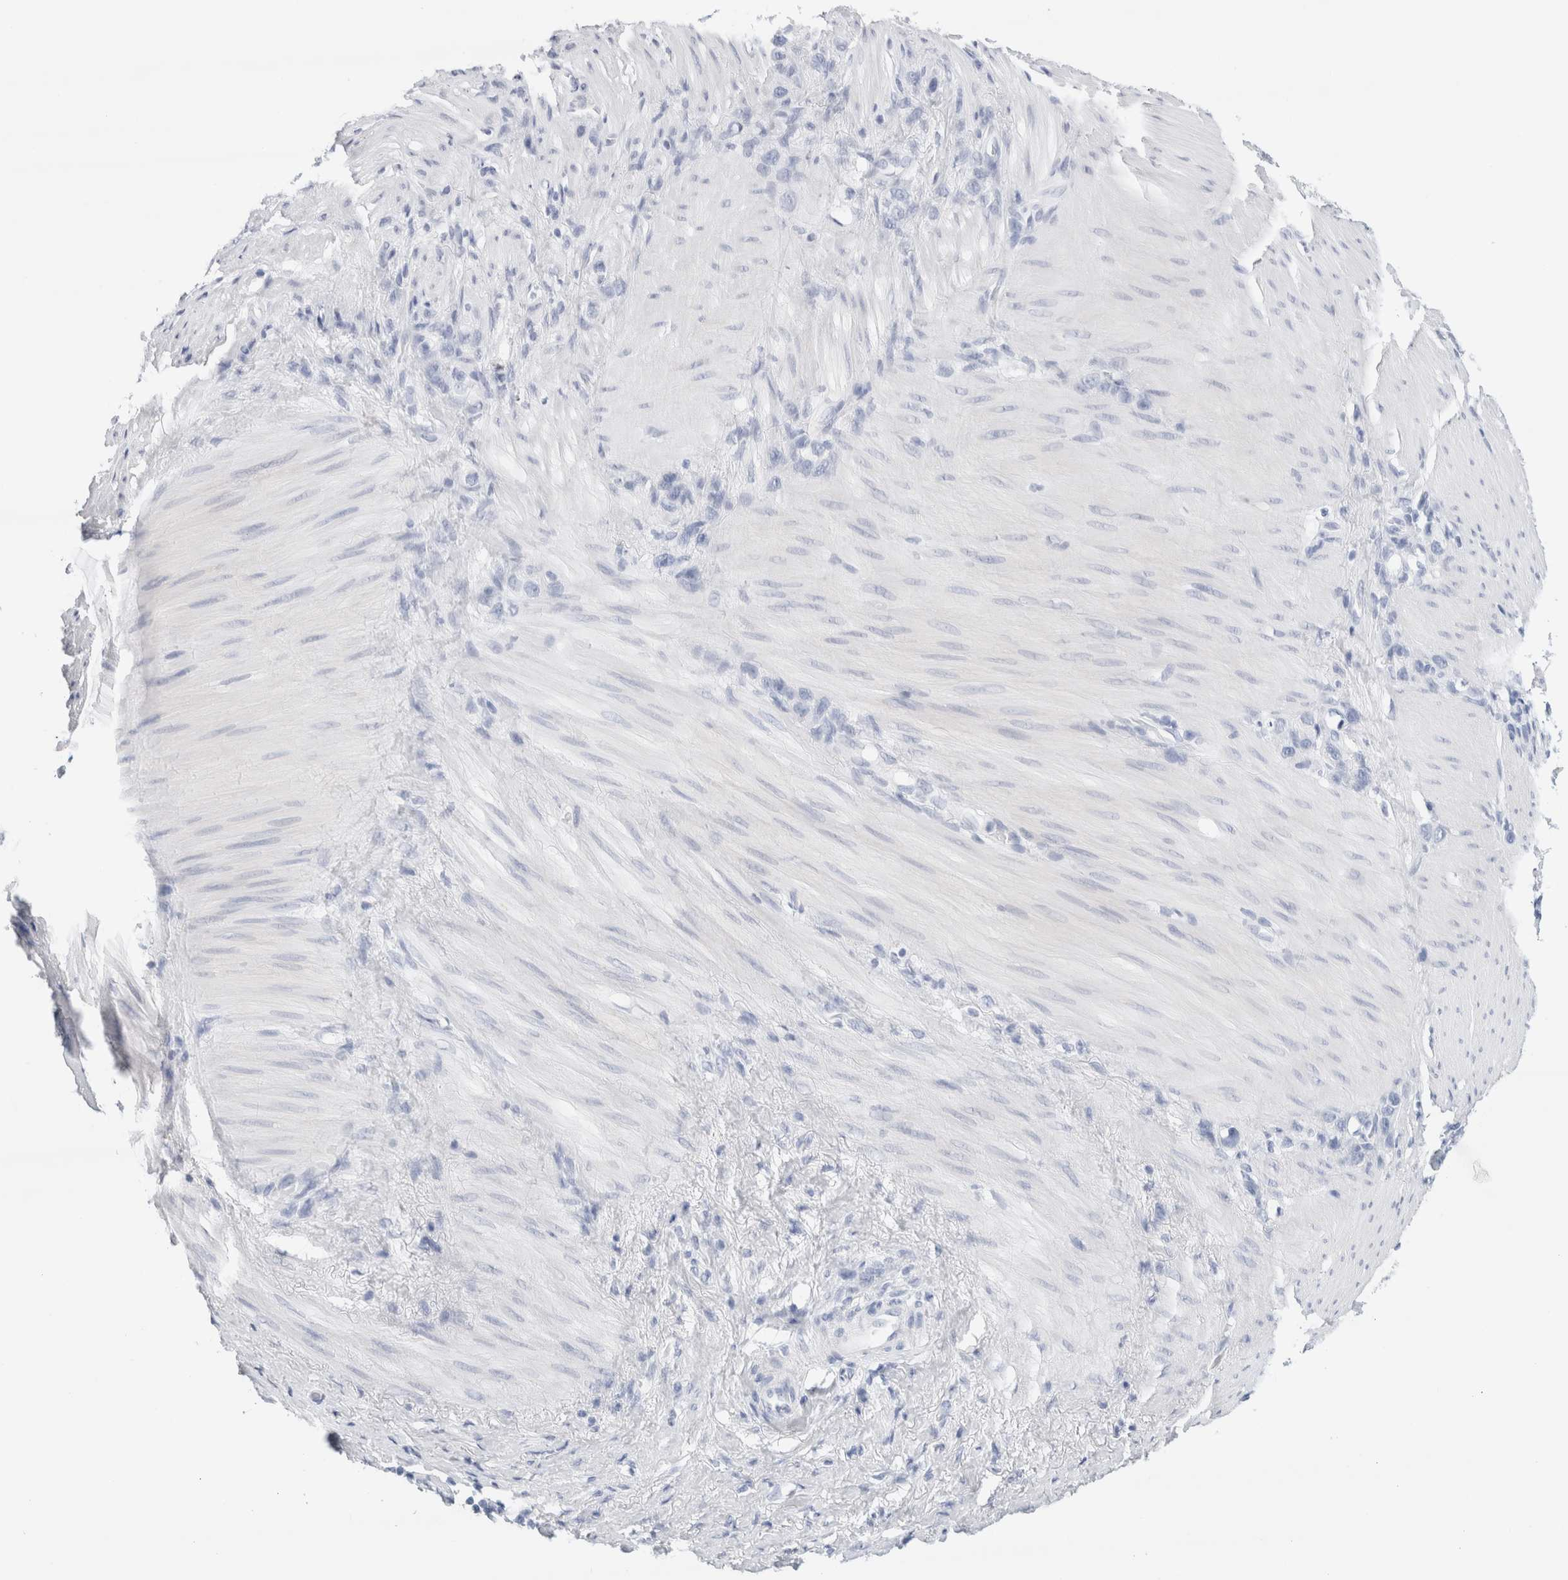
{"staining": {"intensity": "negative", "quantity": "none", "location": "none"}, "tissue": "stomach cancer", "cell_type": "Tumor cells", "image_type": "cancer", "snomed": [{"axis": "morphology", "description": "Normal tissue, NOS"}, {"axis": "morphology", "description": "Adenocarcinoma, NOS"}, {"axis": "morphology", "description": "Adenocarcinoma, High grade"}, {"axis": "topography", "description": "Stomach, upper"}, {"axis": "topography", "description": "Stomach"}], "caption": "Photomicrograph shows no significant protein expression in tumor cells of stomach cancer. (IHC, brightfield microscopy, high magnification).", "gene": "ECHDC2", "patient": {"sex": "female", "age": 65}}